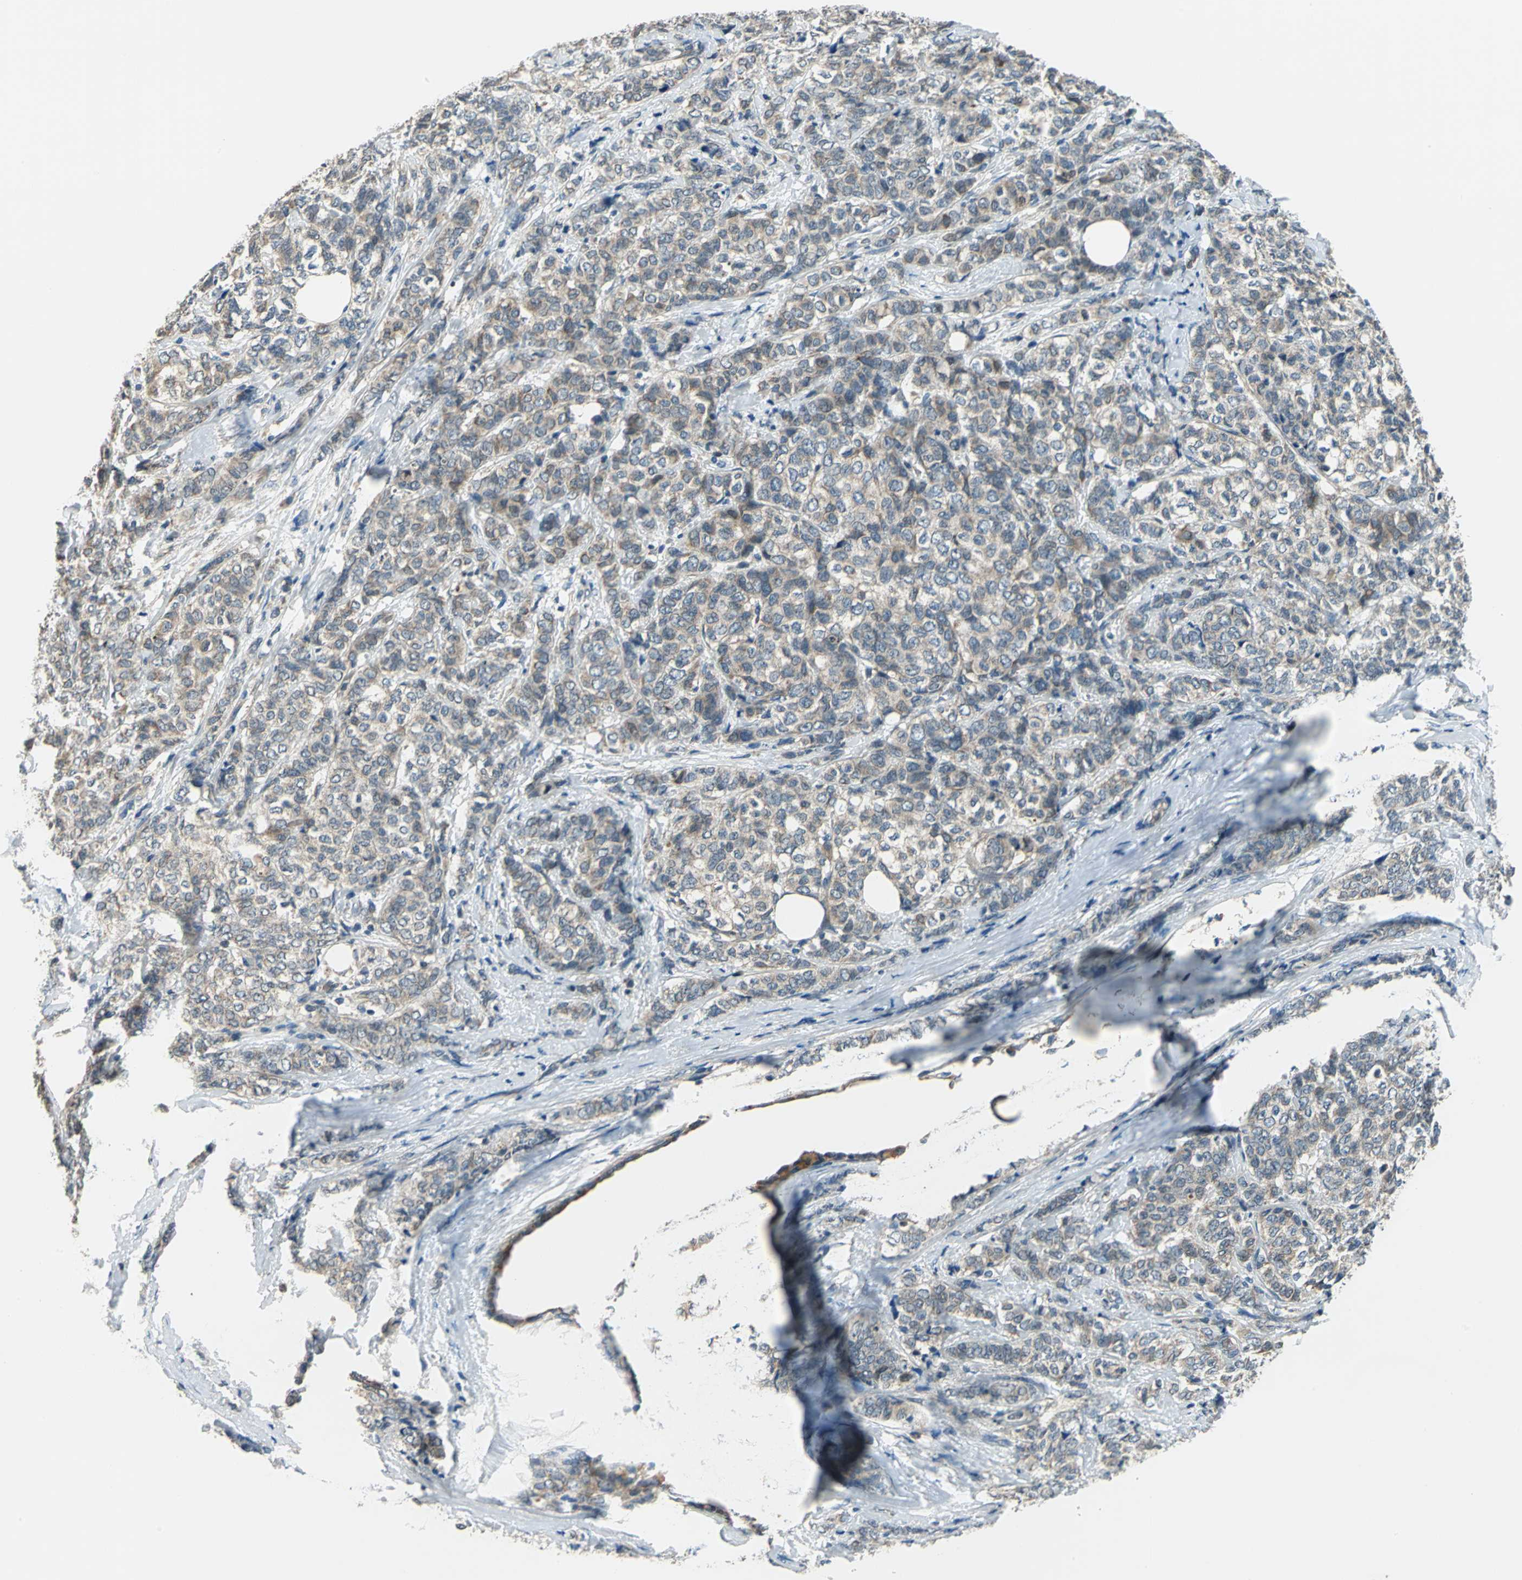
{"staining": {"intensity": "moderate", "quantity": ">75%", "location": "cytoplasmic/membranous"}, "tissue": "breast cancer", "cell_type": "Tumor cells", "image_type": "cancer", "snomed": [{"axis": "morphology", "description": "Lobular carcinoma"}, {"axis": "topography", "description": "Breast"}], "caption": "The photomicrograph reveals a brown stain indicating the presence of a protein in the cytoplasmic/membranous of tumor cells in breast cancer (lobular carcinoma).", "gene": "TRAK1", "patient": {"sex": "female", "age": 60}}